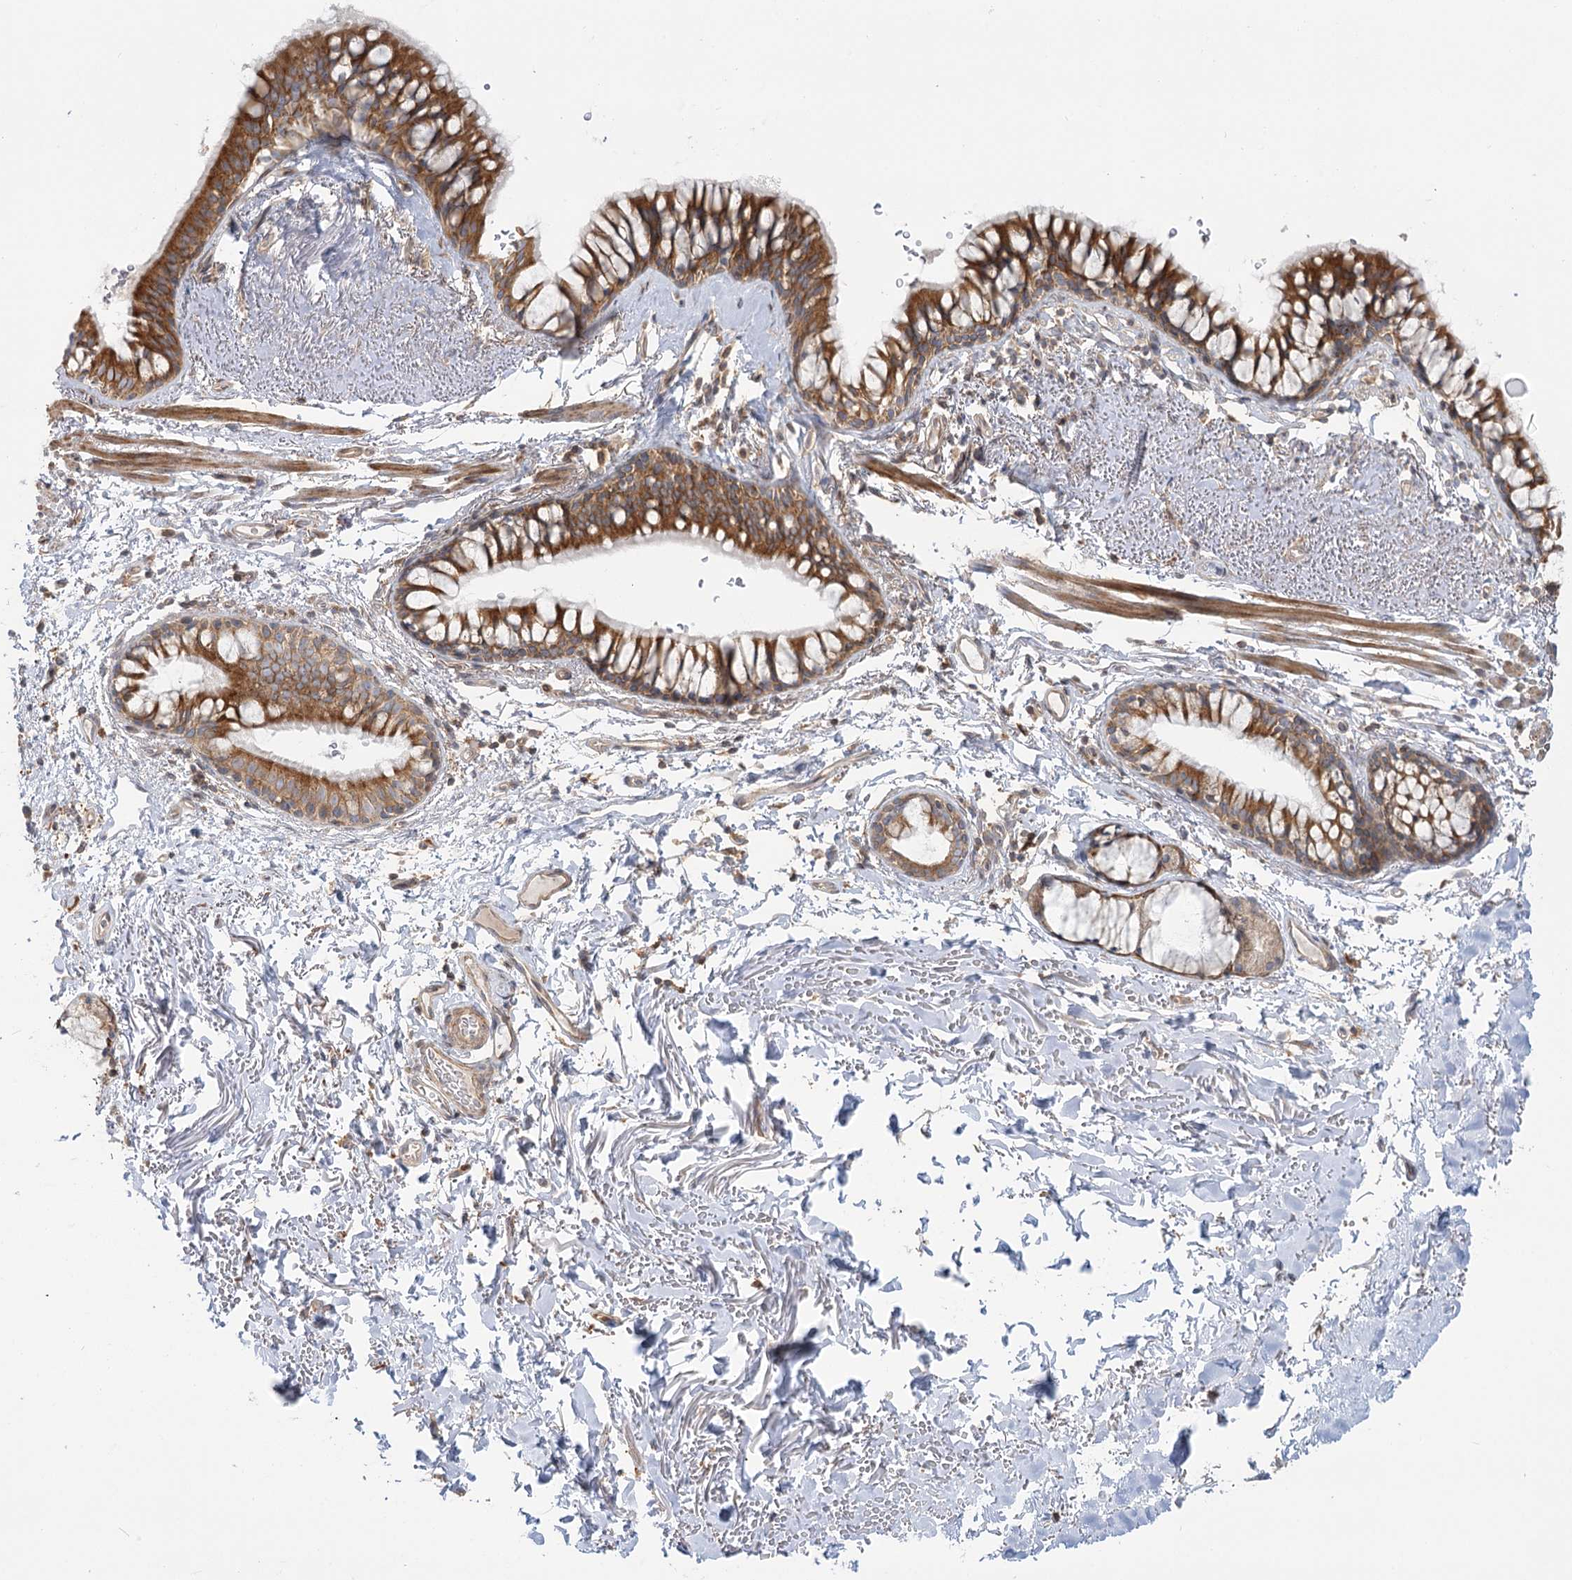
{"staining": {"intensity": "strong", "quantity": ">75%", "location": "cytoplasmic/membranous"}, "tissue": "bronchus", "cell_type": "Respiratory epithelial cells", "image_type": "normal", "snomed": [{"axis": "morphology", "description": "Normal tissue, NOS"}, {"axis": "topography", "description": "Cartilage tissue"}, {"axis": "topography", "description": "Bronchus"}], "caption": "Bronchus stained with immunohistochemistry exhibits strong cytoplasmic/membranous staining in about >75% of respiratory epithelial cells.", "gene": "MTMR3", "patient": {"sex": "female", "age": 73}}